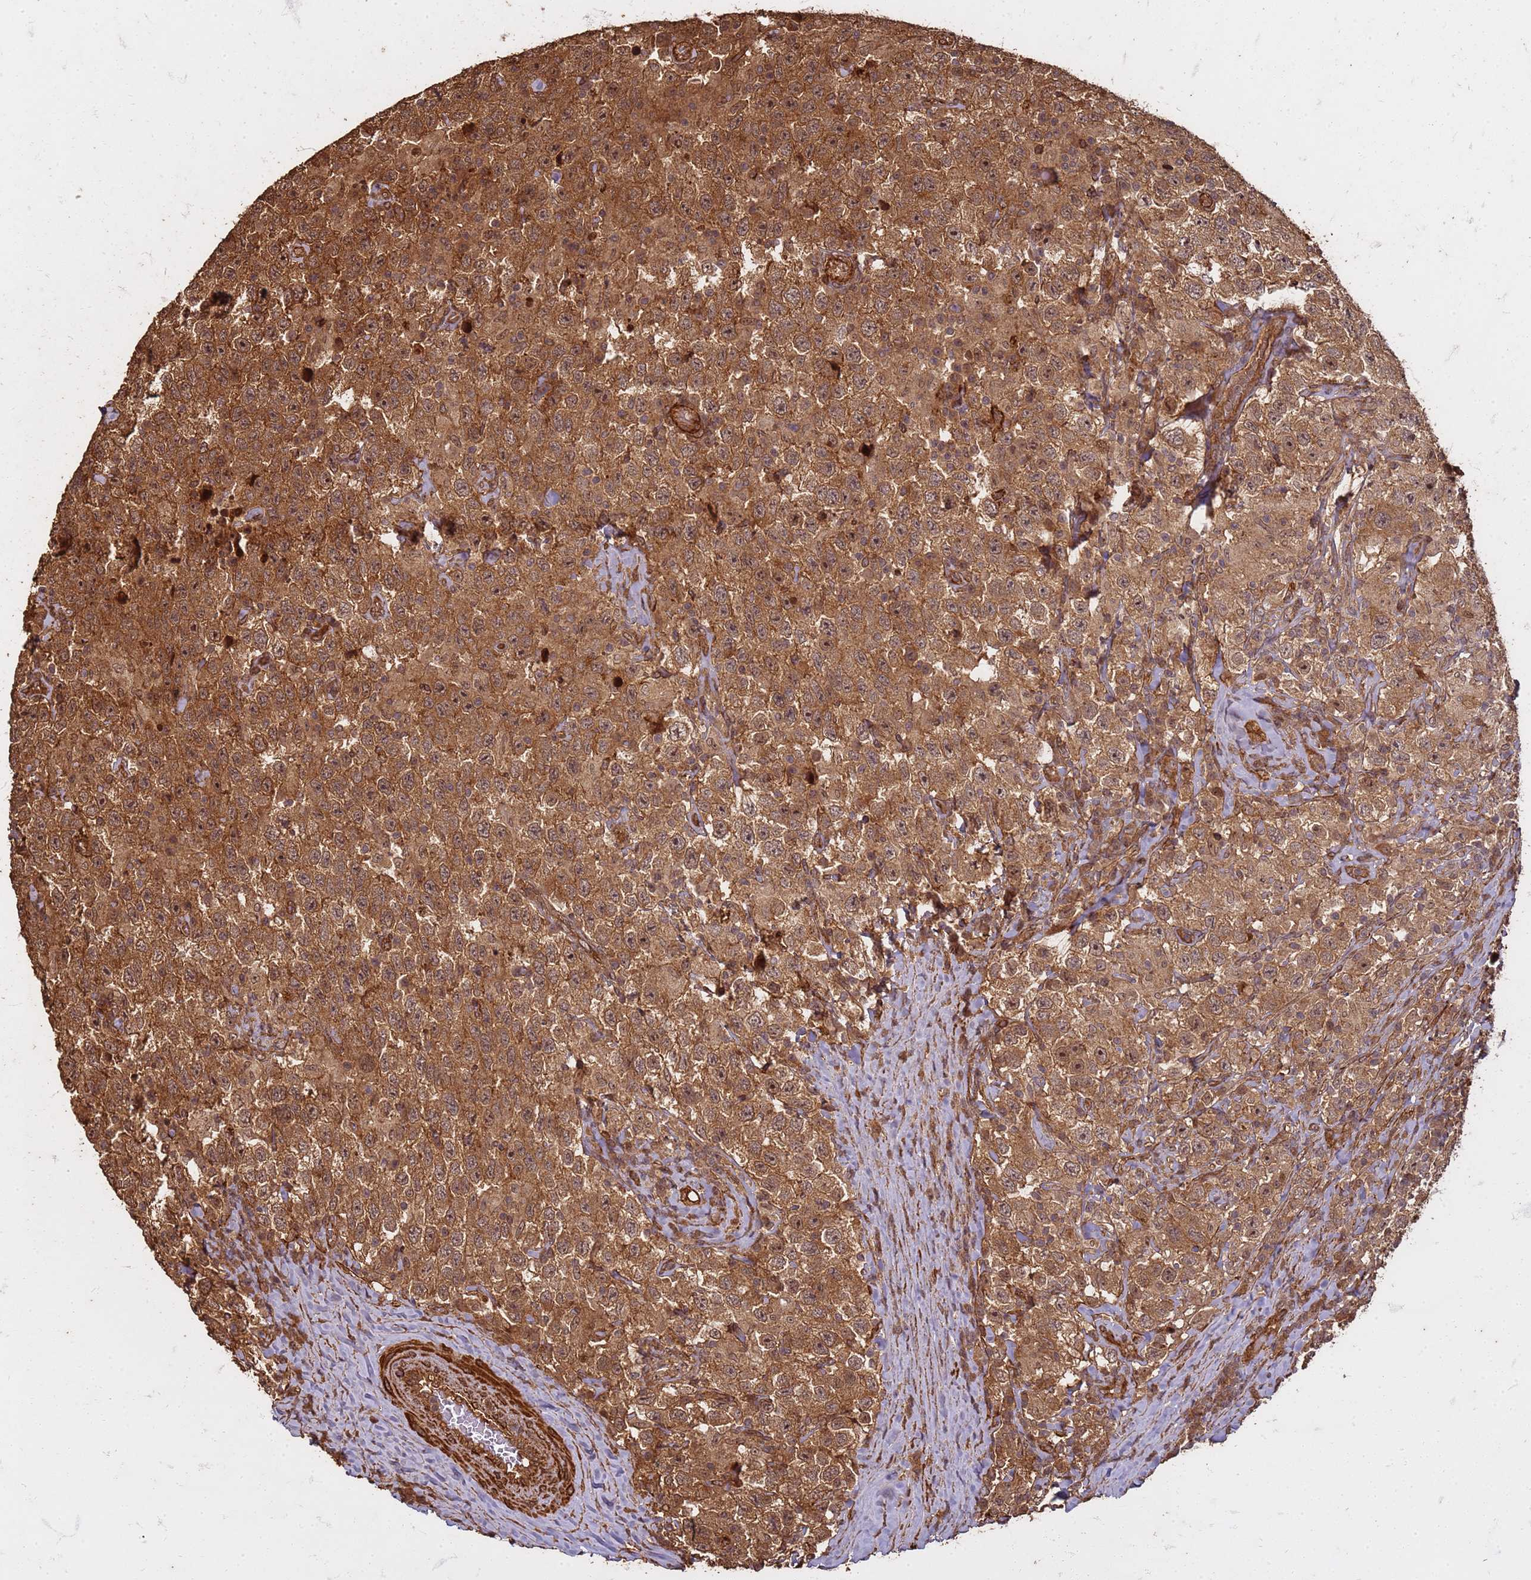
{"staining": {"intensity": "moderate", "quantity": ">75%", "location": "cytoplasmic/membranous"}, "tissue": "testis cancer", "cell_type": "Tumor cells", "image_type": "cancer", "snomed": [{"axis": "morphology", "description": "Seminoma, NOS"}, {"axis": "topography", "description": "Testis"}], "caption": "Seminoma (testis) stained for a protein demonstrates moderate cytoplasmic/membranous positivity in tumor cells.", "gene": "KIF26A", "patient": {"sex": "male", "age": 41}}